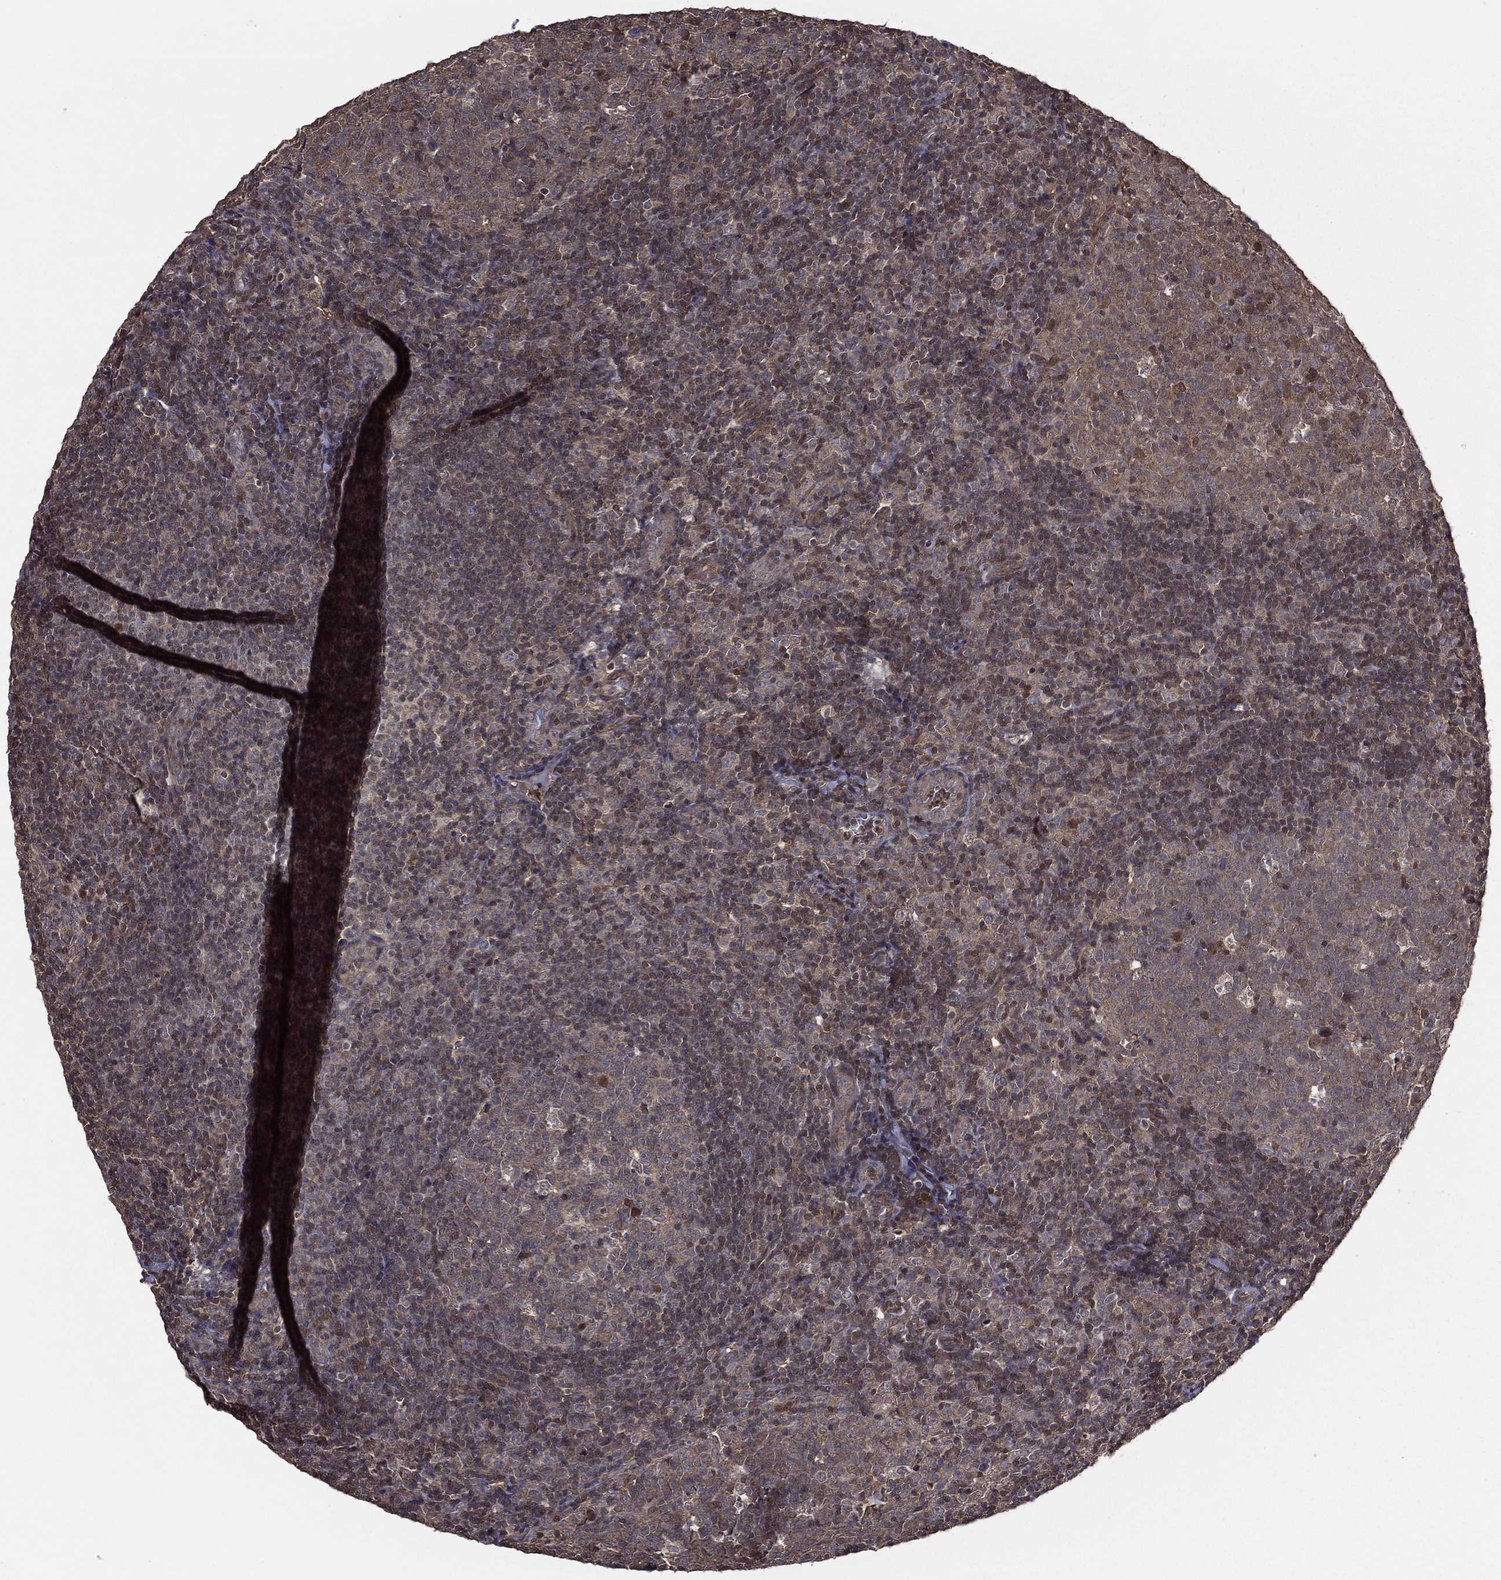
{"staining": {"intensity": "weak", "quantity": "<25%", "location": "cytoplasmic/membranous"}, "tissue": "tonsil", "cell_type": "Germinal center cells", "image_type": "normal", "snomed": [{"axis": "morphology", "description": "Normal tissue, NOS"}, {"axis": "topography", "description": "Tonsil"}], "caption": "Immunohistochemistry (IHC) micrograph of unremarkable tonsil: tonsil stained with DAB shows no significant protein positivity in germinal center cells.", "gene": "FGD1", "patient": {"sex": "female", "age": 5}}